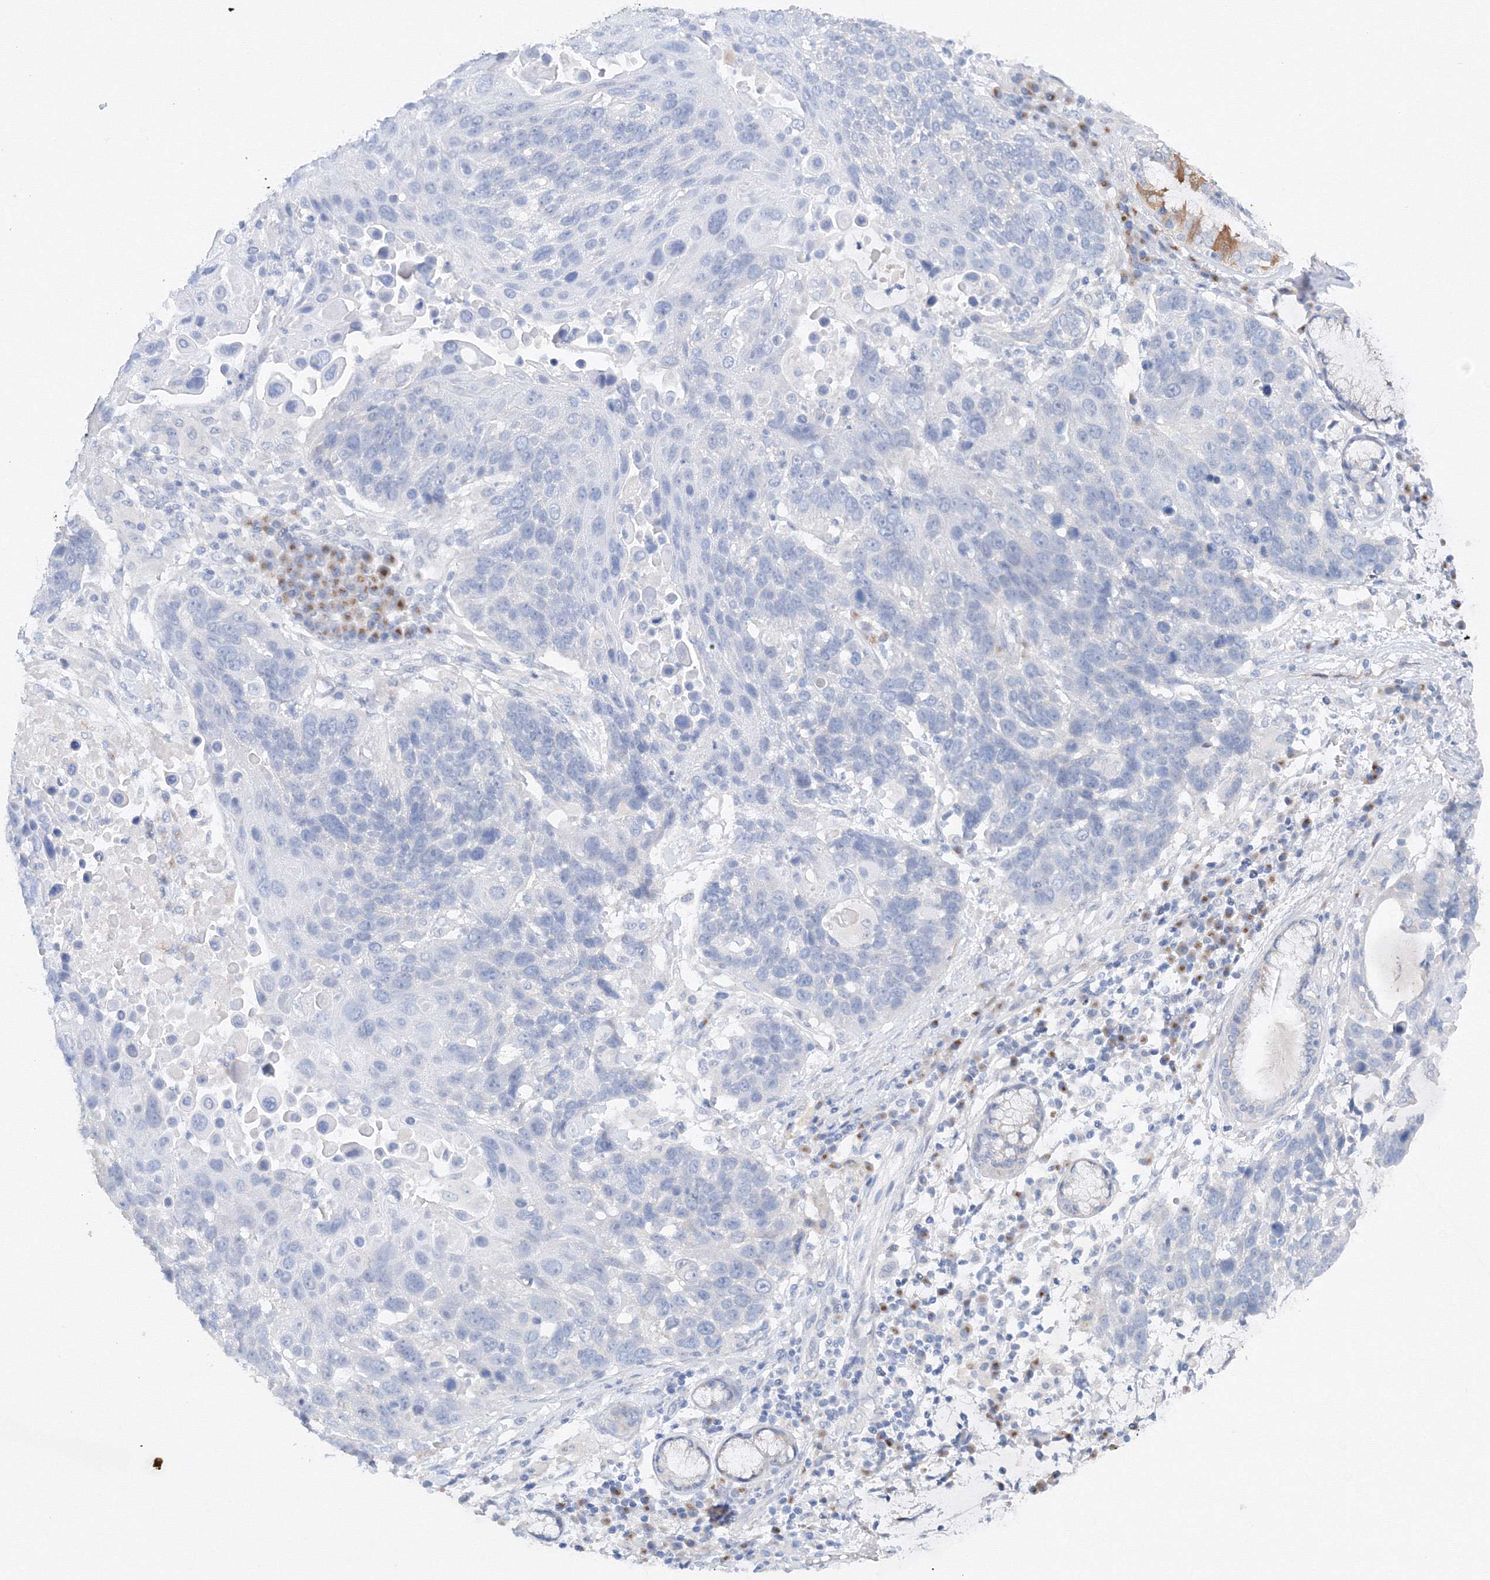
{"staining": {"intensity": "negative", "quantity": "none", "location": "none"}, "tissue": "lung cancer", "cell_type": "Tumor cells", "image_type": "cancer", "snomed": [{"axis": "morphology", "description": "Squamous cell carcinoma, NOS"}, {"axis": "topography", "description": "Lung"}], "caption": "Tumor cells show no significant expression in squamous cell carcinoma (lung).", "gene": "TAMM41", "patient": {"sex": "male", "age": 66}}